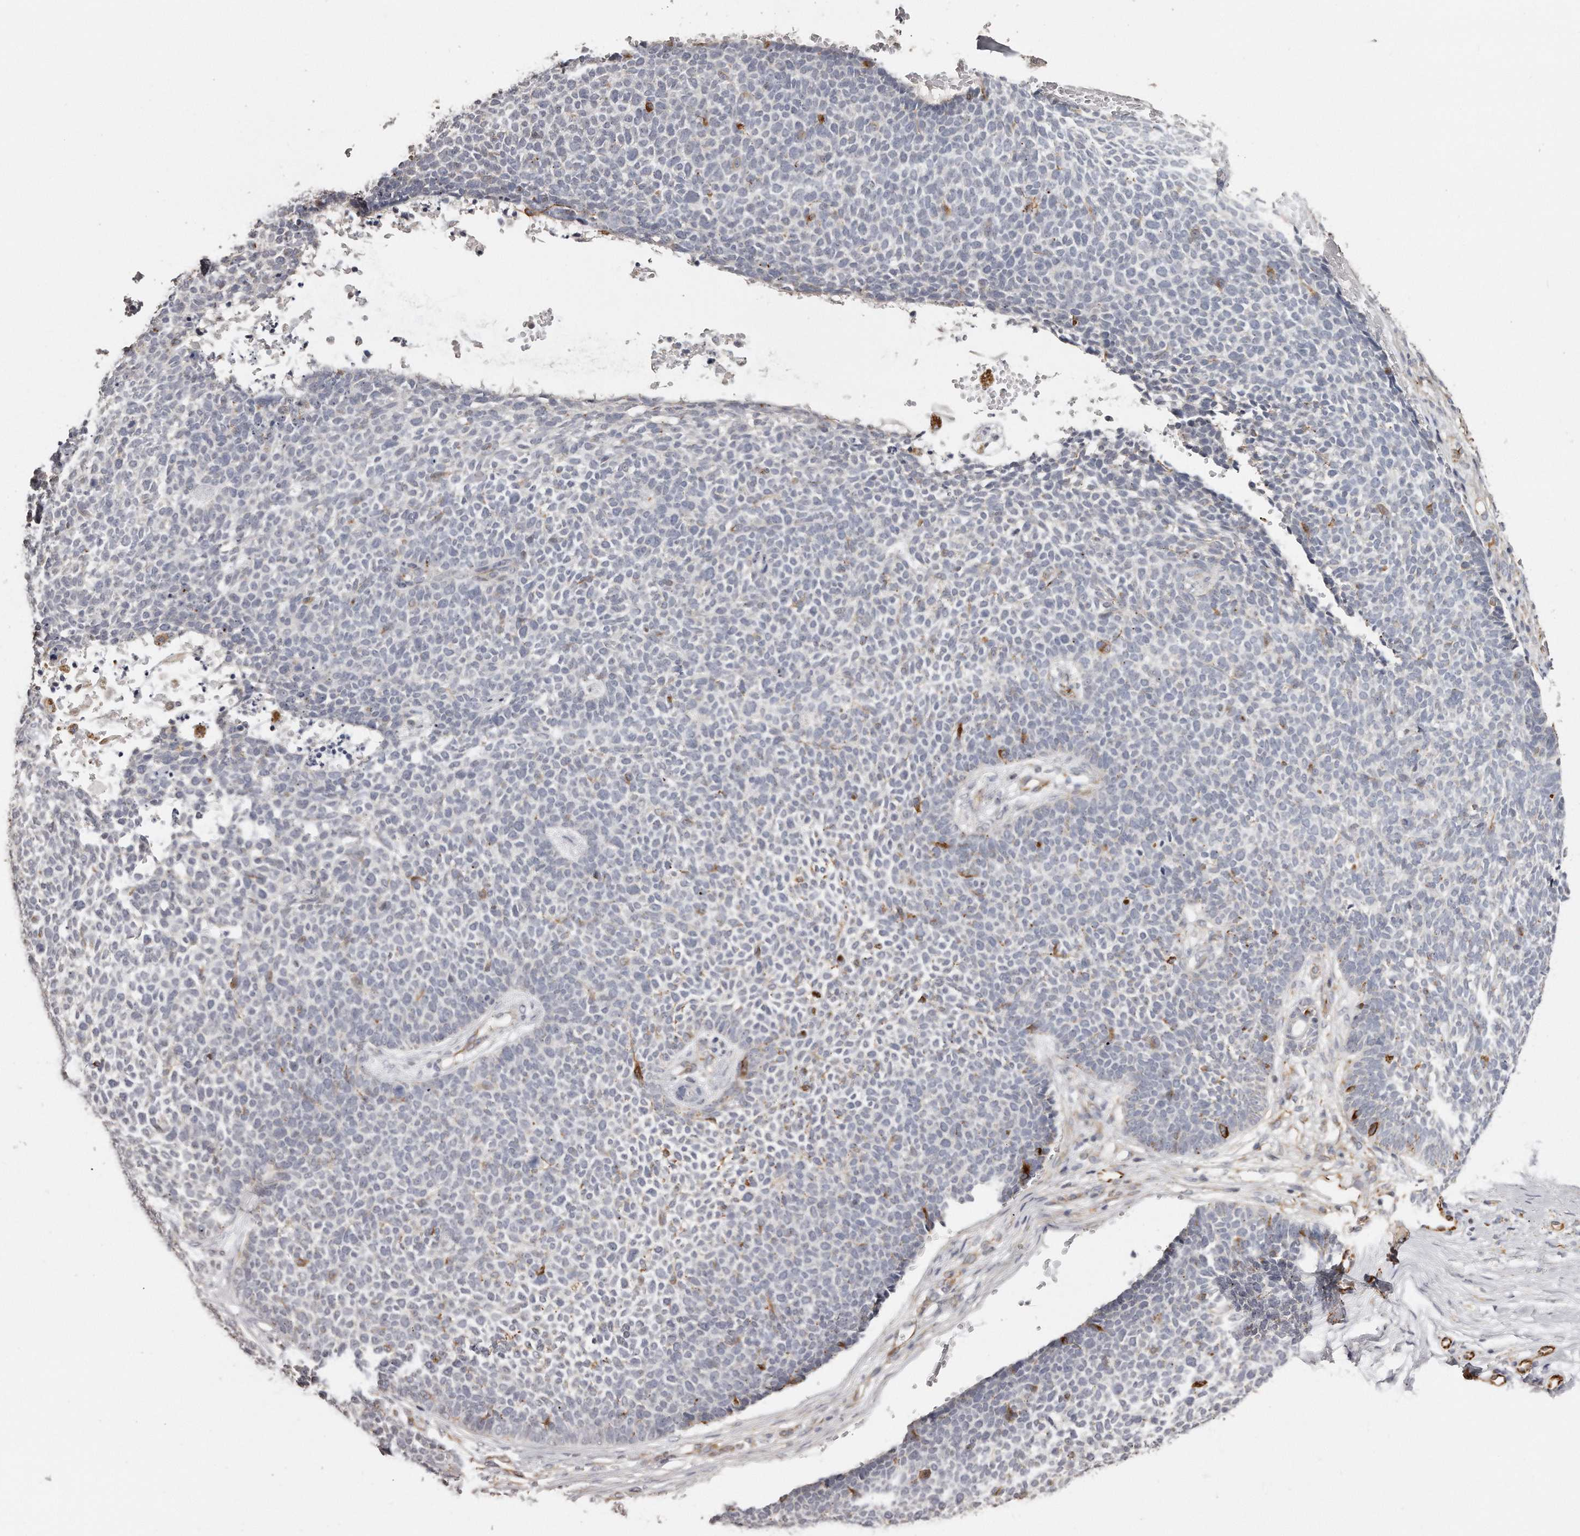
{"staining": {"intensity": "negative", "quantity": "none", "location": "none"}, "tissue": "skin cancer", "cell_type": "Tumor cells", "image_type": "cancer", "snomed": [{"axis": "morphology", "description": "Basal cell carcinoma"}, {"axis": "topography", "description": "Skin"}], "caption": "IHC micrograph of neoplastic tissue: skin cancer stained with DAB (3,3'-diaminobenzidine) shows no significant protein staining in tumor cells.", "gene": "ZYG11A", "patient": {"sex": "female", "age": 84}}